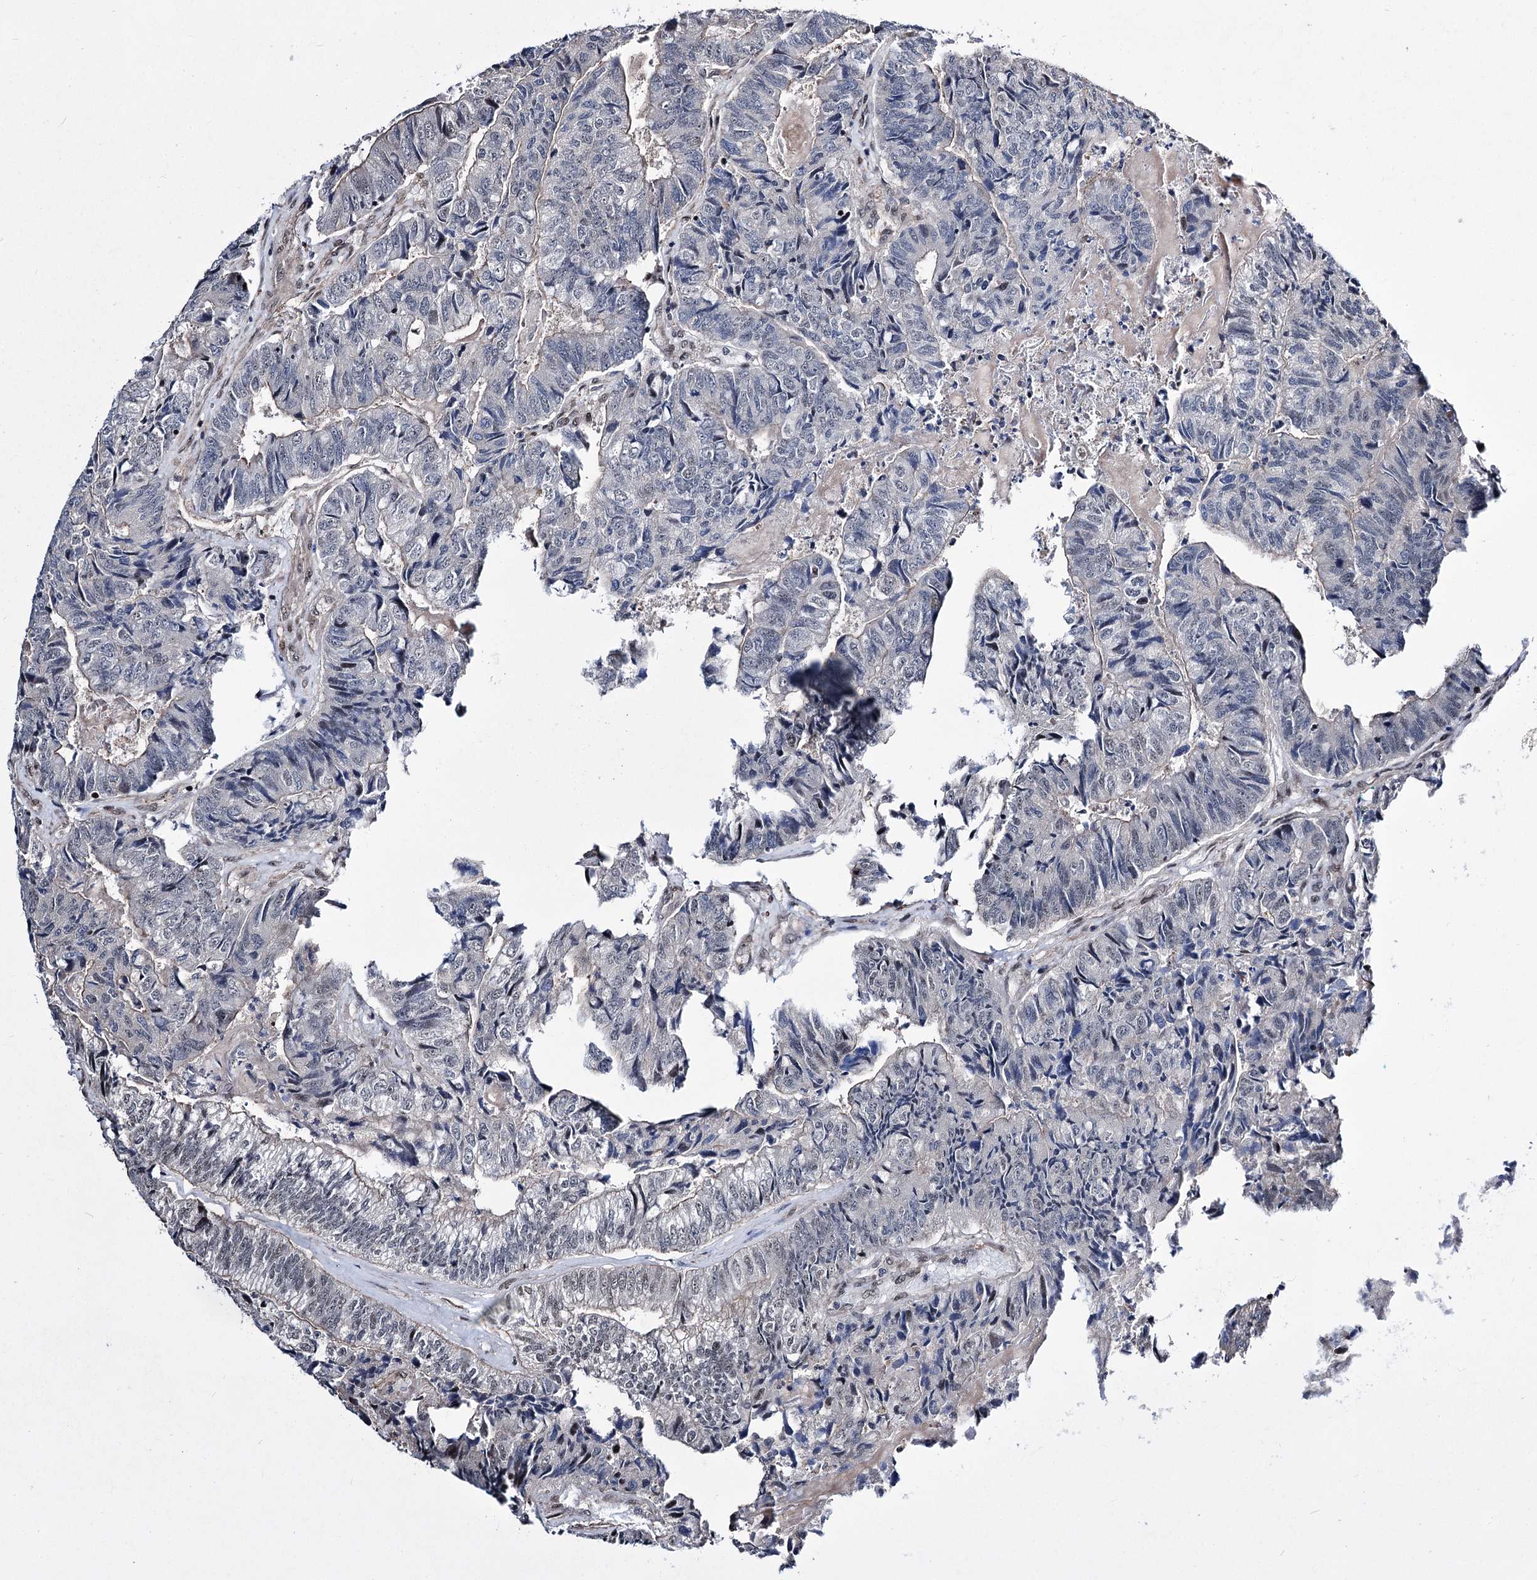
{"staining": {"intensity": "negative", "quantity": "none", "location": "none"}, "tissue": "colorectal cancer", "cell_type": "Tumor cells", "image_type": "cancer", "snomed": [{"axis": "morphology", "description": "Adenocarcinoma, NOS"}, {"axis": "topography", "description": "Colon"}], "caption": "This is a micrograph of IHC staining of colorectal cancer, which shows no staining in tumor cells.", "gene": "CHMP7", "patient": {"sex": "female", "age": 67}}